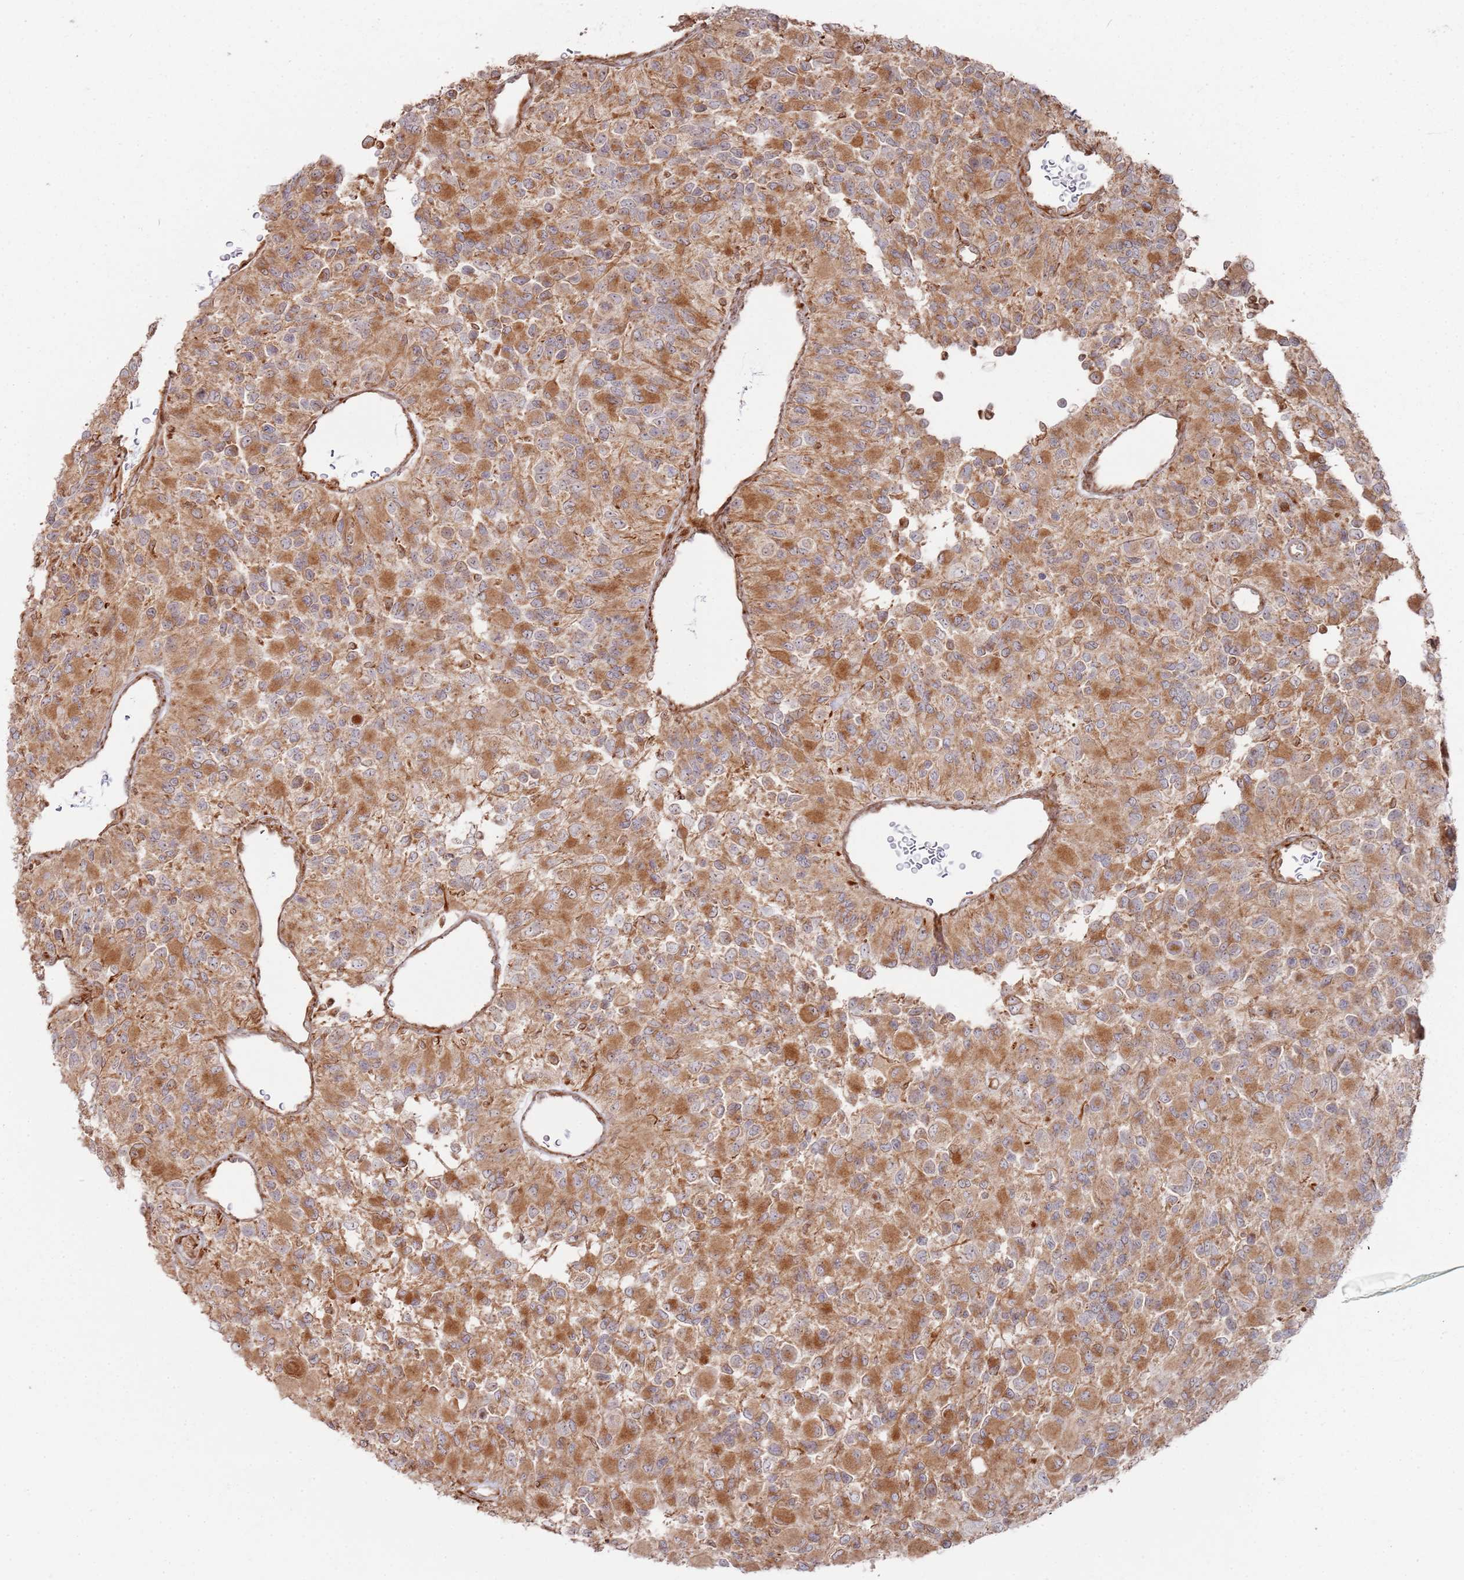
{"staining": {"intensity": "moderate", "quantity": ">75%", "location": "cytoplasmic/membranous"}, "tissue": "glioma", "cell_type": "Tumor cells", "image_type": "cancer", "snomed": [{"axis": "morphology", "description": "Glioma, malignant, High grade"}, {"axis": "topography", "description": "Brain"}], "caption": "There is medium levels of moderate cytoplasmic/membranous positivity in tumor cells of malignant glioma (high-grade), as demonstrated by immunohistochemical staining (brown color).", "gene": "PHF21A", "patient": {"sex": "male", "age": 77}}